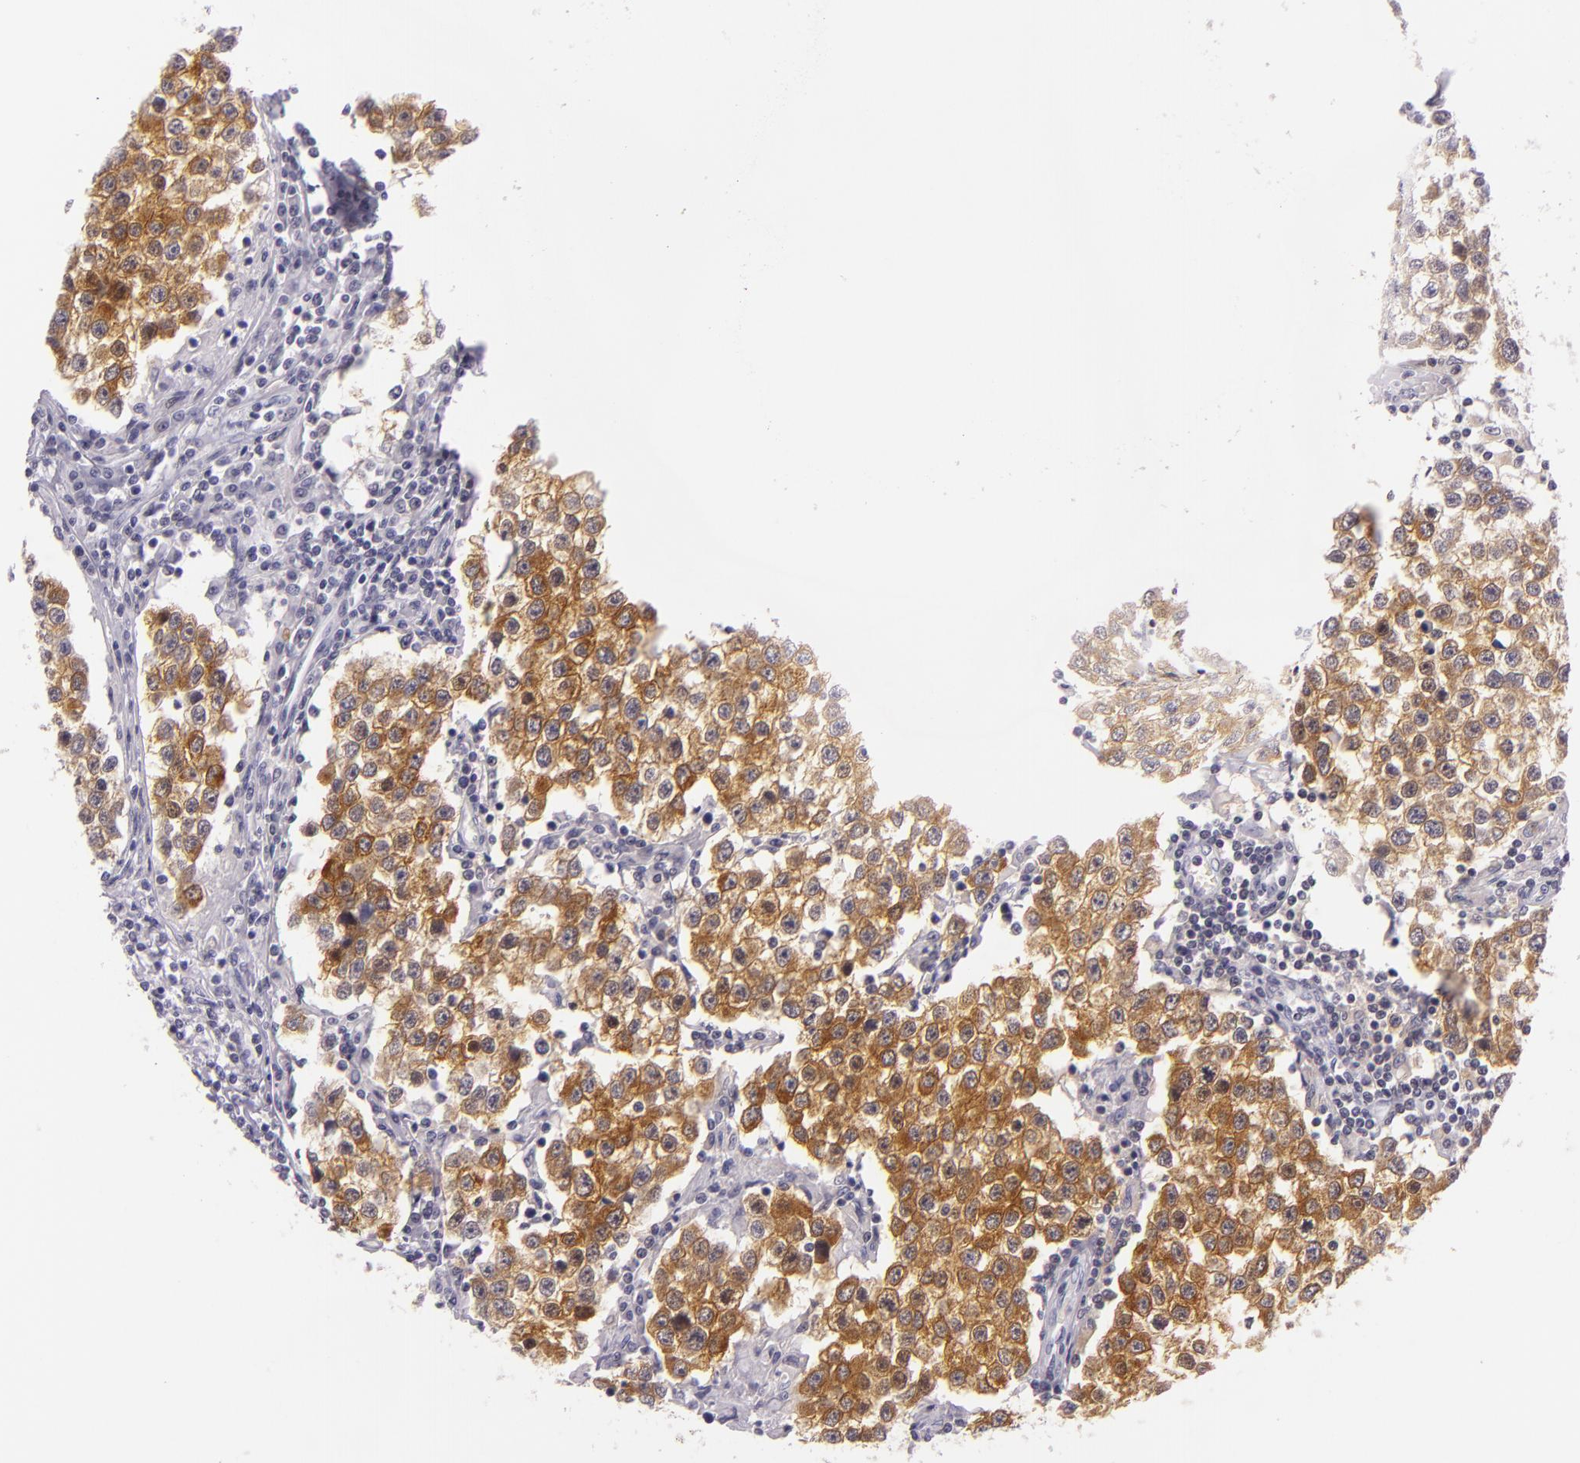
{"staining": {"intensity": "strong", "quantity": ">75%", "location": "cytoplasmic/membranous"}, "tissue": "testis cancer", "cell_type": "Tumor cells", "image_type": "cancer", "snomed": [{"axis": "morphology", "description": "Seminoma, NOS"}, {"axis": "topography", "description": "Testis"}], "caption": "IHC (DAB (3,3'-diaminobenzidine)) staining of human testis seminoma shows strong cytoplasmic/membranous protein expression in about >75% of tumor cells.", "gene": "HSP90AA1", "patient": {"sex": "male", "age": 36}}